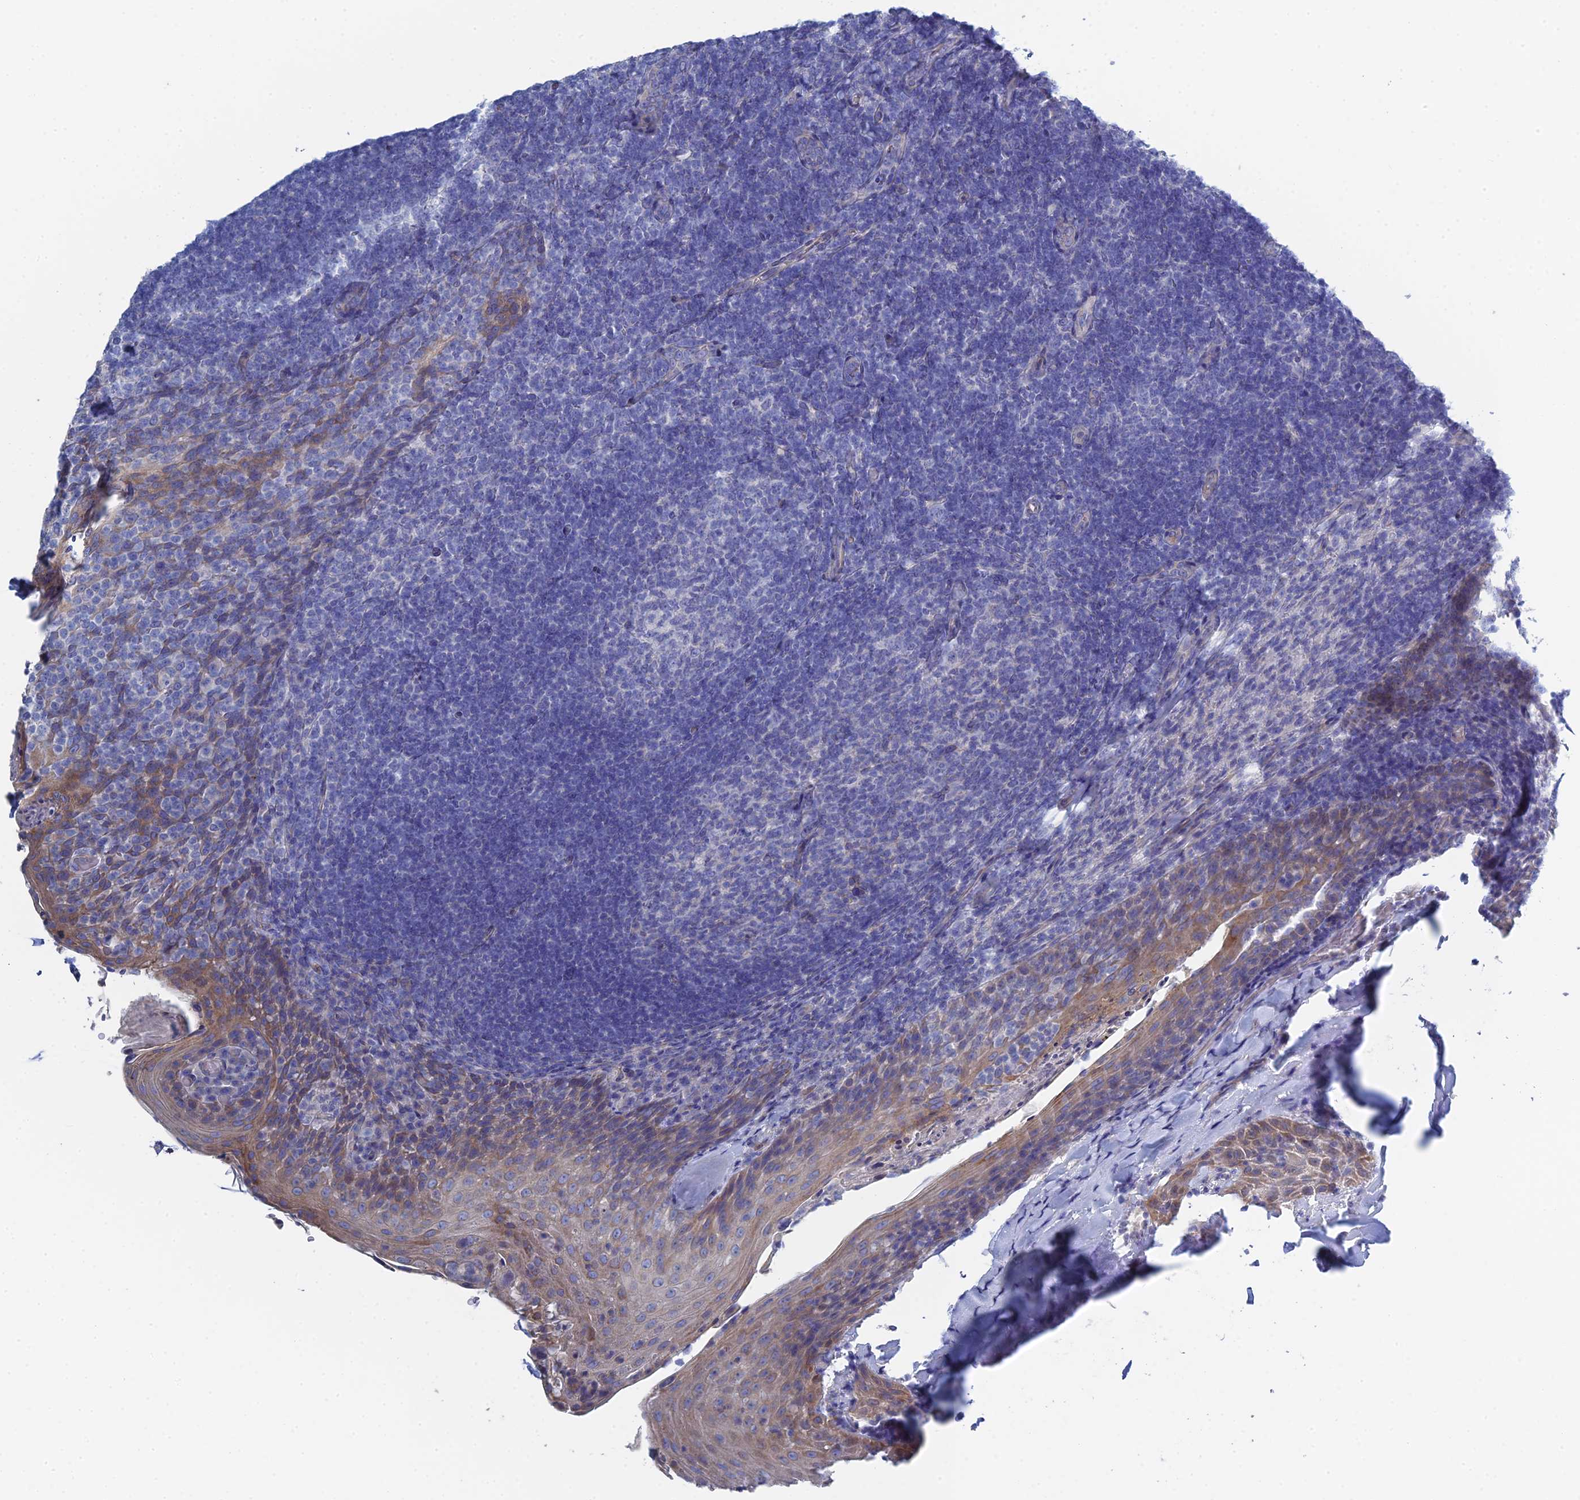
{"staining": {"intensity": "negative", "quantity": "none", "location": "none"}, "tissue": "tonsil", "cell_type": "Germinal center cells", "image_type": "normal", "snomed": [{"axis": "morphology", "description": "Normal tissue, NOS"}, {"axis": "topography", "description": "Tonsil"}], "caption": "An immunohistochemistry (IHC) micrograph of normal tonsil is shown. There is no staining in germinal center cells of tonsil.", "gene": "PCDHA8", "patient": {"sex": "female", "age": 10}}